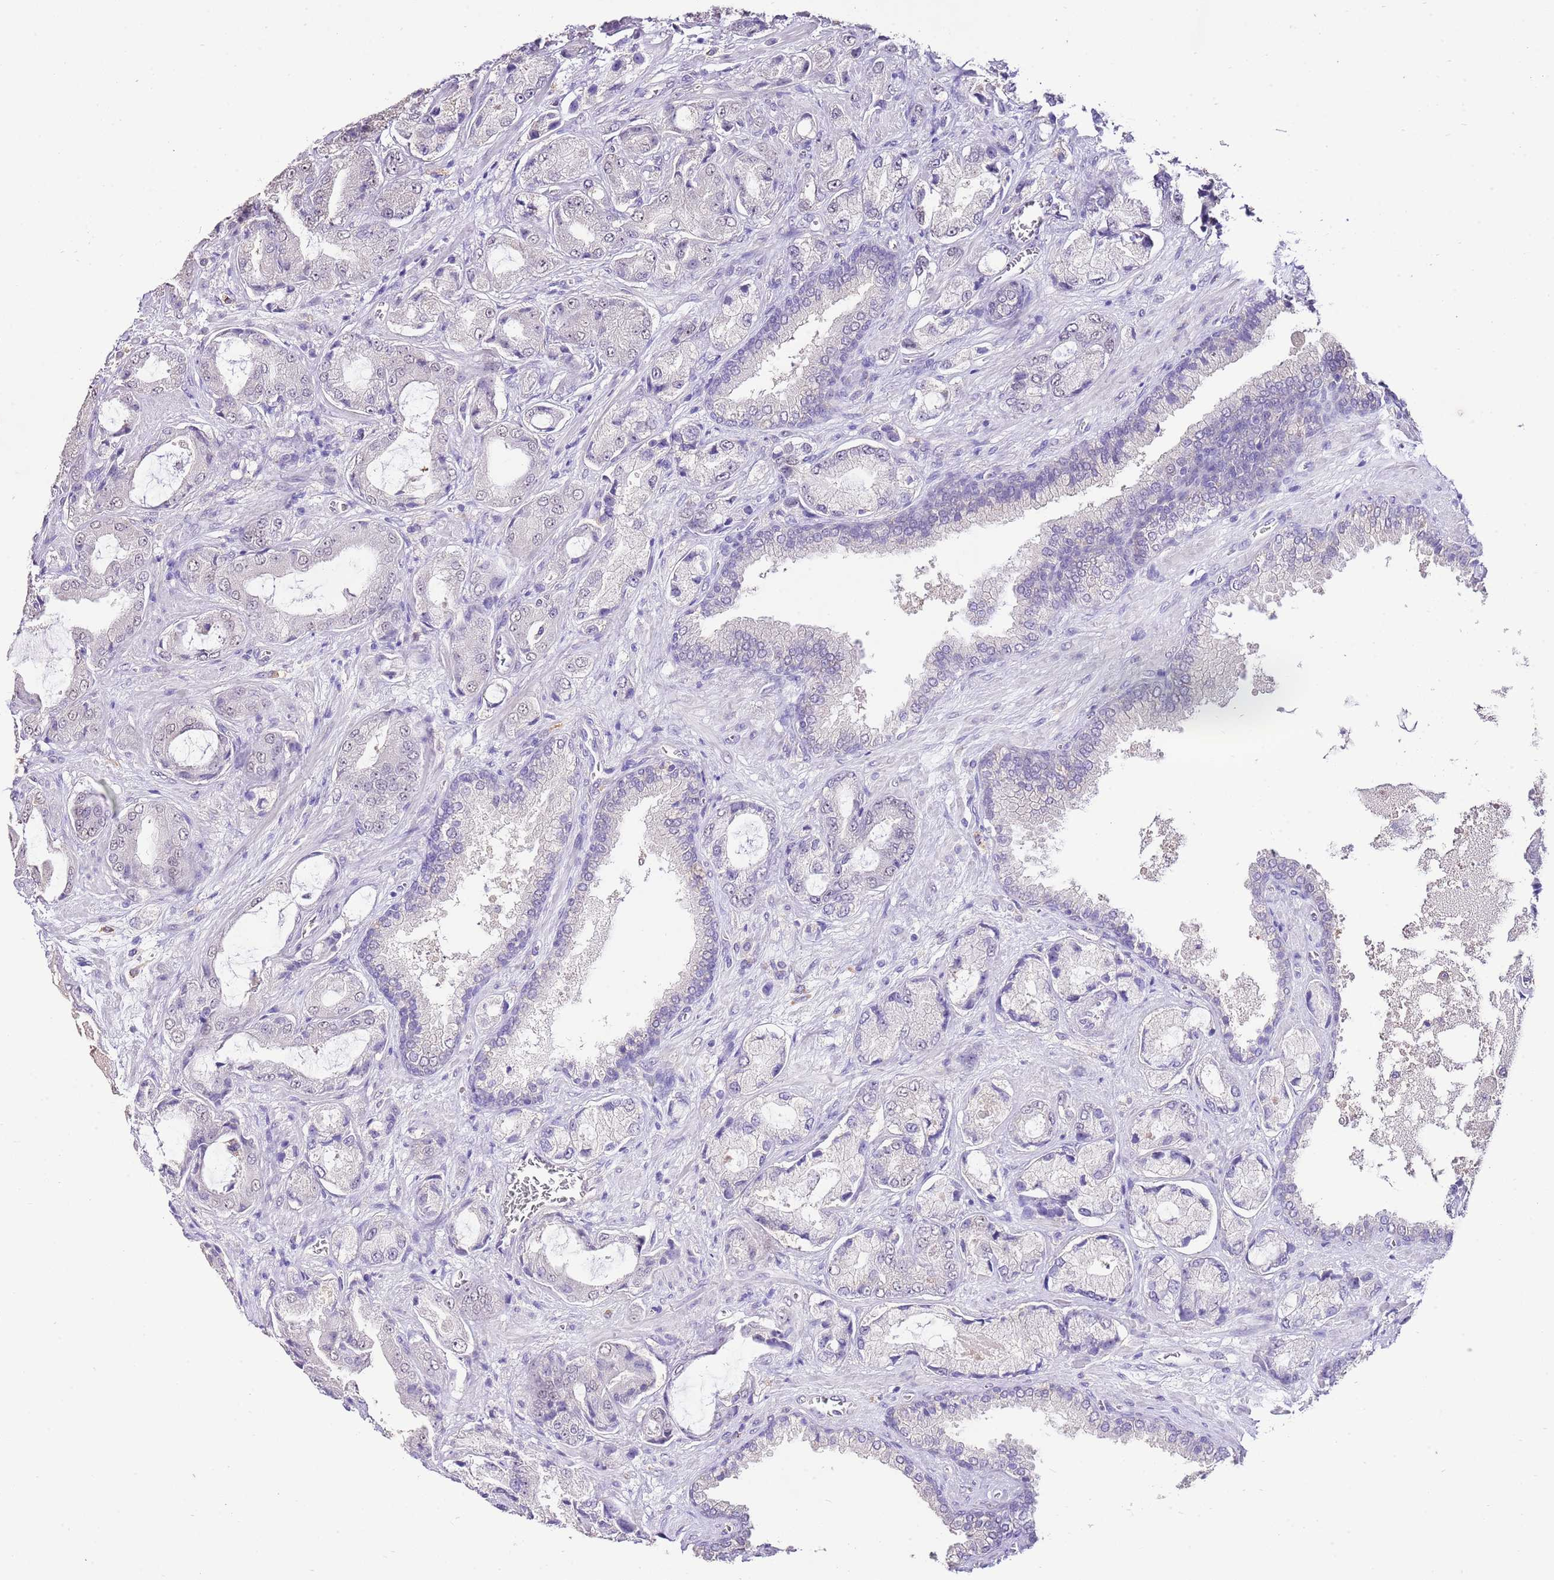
{"staining": {"intensity": "negative", "quantity": "none", "location": "none"}, "tissue": "prostate cancer", "cell_type": "Tumor cells", "image_type": "cancer", "snomed": [{"axis": "morphology", "description": "Adenocarcinoma, High grade"}, {"axis": "topography", "description": "Prostate"}], "caption": "This is an IHC image of human adenocarcinoma (high-grade) (prostate). There is no staining in tumor cells.", "gene": "IZUMO4", "patient": {"sex": "male", "age": 68}}